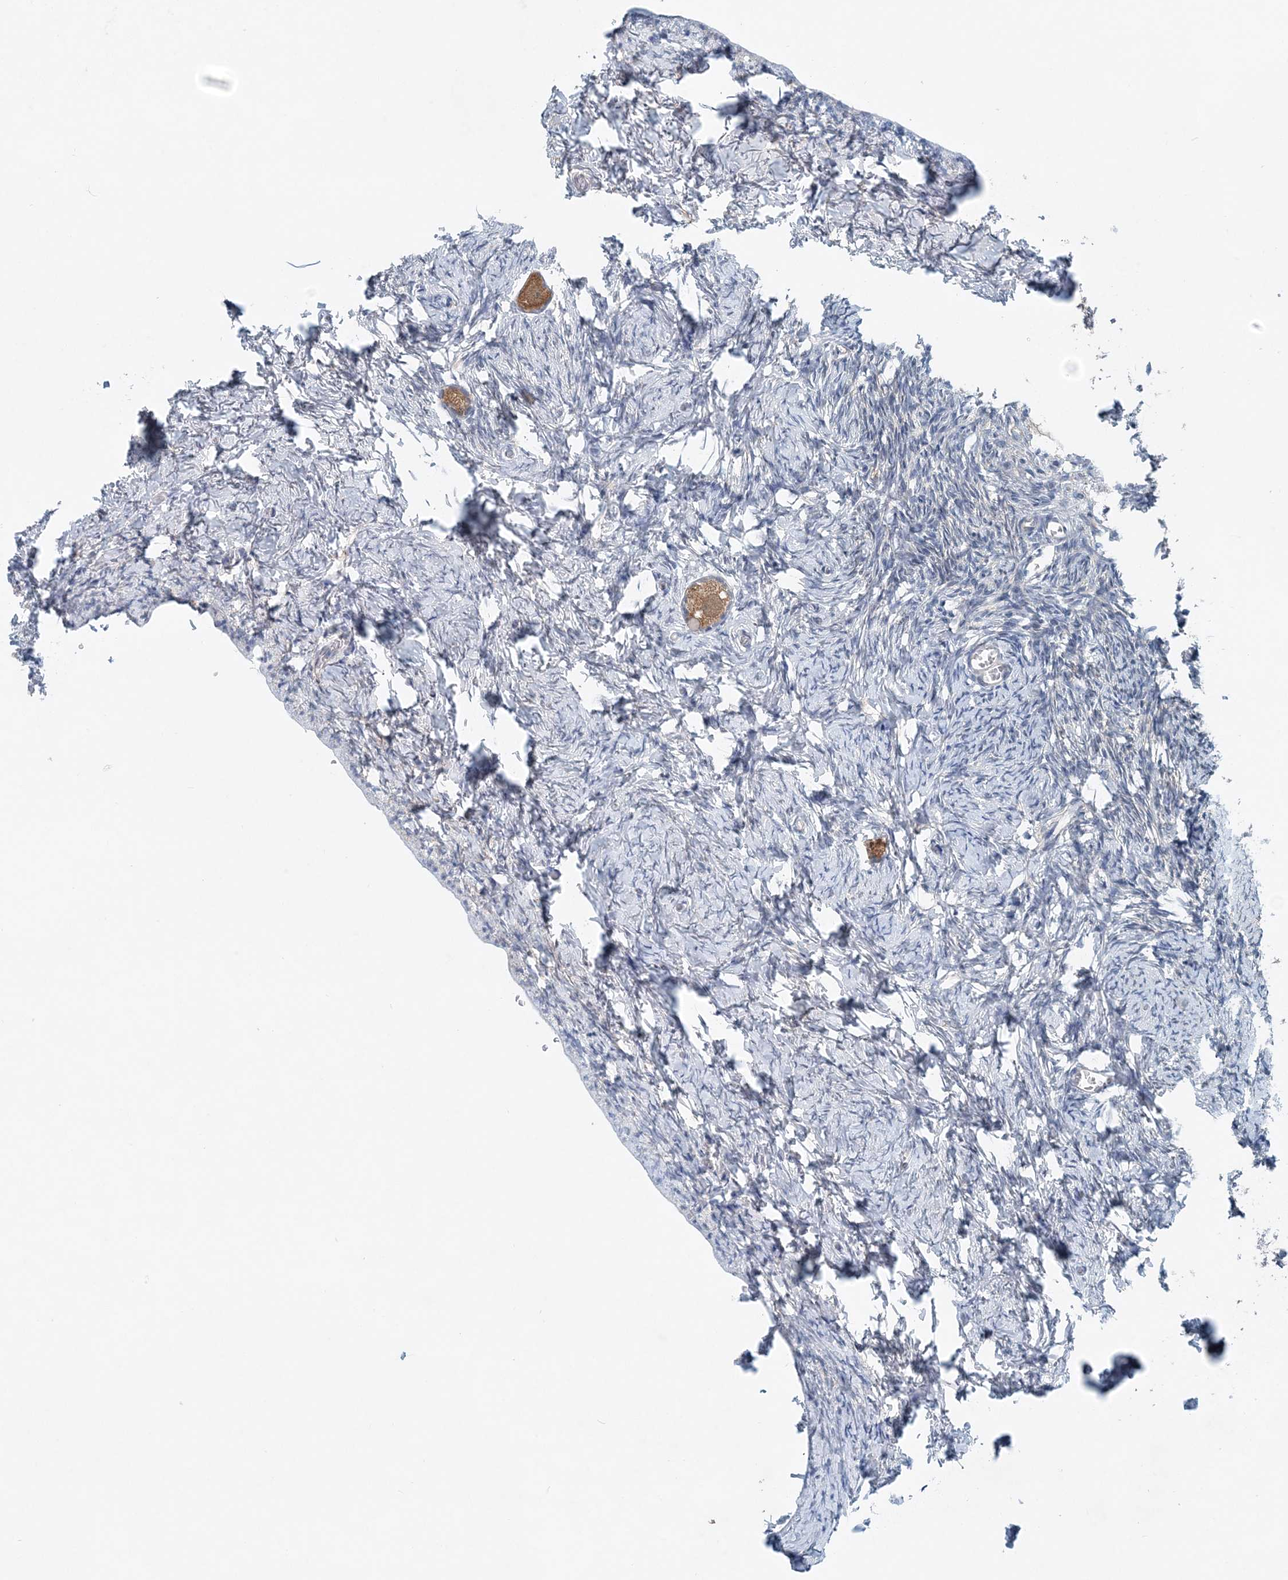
{"staining": {"intensity": "moderate", "quantity": ">75%", "location": "cytoplasmic/membranous"}, "tissue": "ovary", "cell_type": "Follicle cells", "image_type": "normal", "snomed": [{"axis": "morphology", "description": "Normal tissue, NOS"}, {"axis": "topography", "description": "Ovary"}], "caption": "High-power microscopy captured an immunohistochemistry (IHC) histopathology image of benign ovary, revealing moderate cytoplasmic/membranous staining in about >75% of follicle cells.", "gene": "PFN2", "patient": {"sex": "female", "age": 27}}